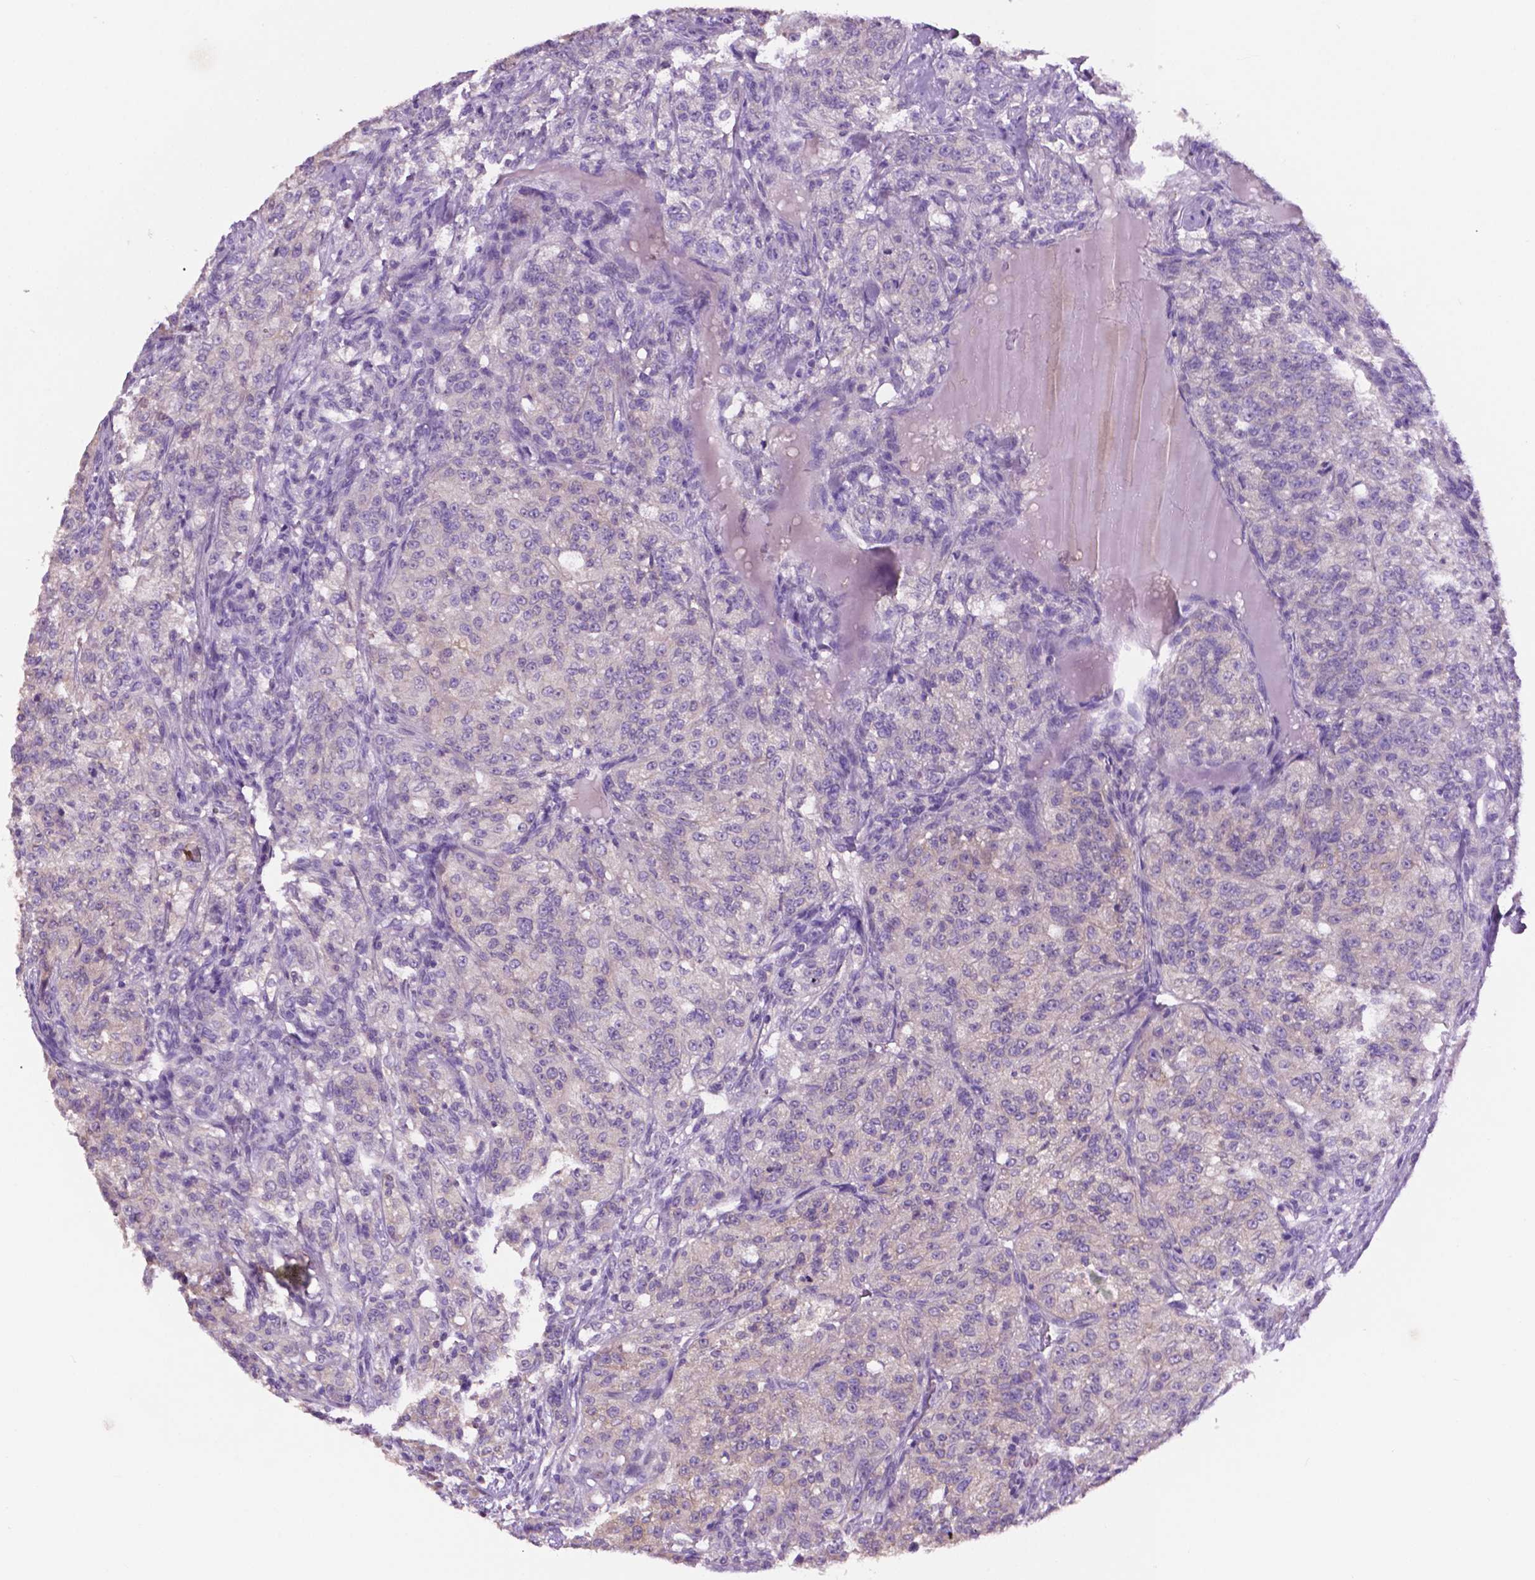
{"staining": {"intensity": "negative", "quantity": "none", "location": "none"}, "tissue": "renal cancer", "cell_type": "Tumor cells", "image_type": "cancer", "snomed": [{"axis": "morphology", "description": "Adenocarcinoma, NOS"}, {"axis": "topography", "description": "Kidney"}], "caption": "IHC micrograph of neoplastic tissue: human renal cancer stained with DAB displays no significant protein staining in tumor cells.", "gene": "PRPS2", "patient": {"sex": "female", "age": 63}}